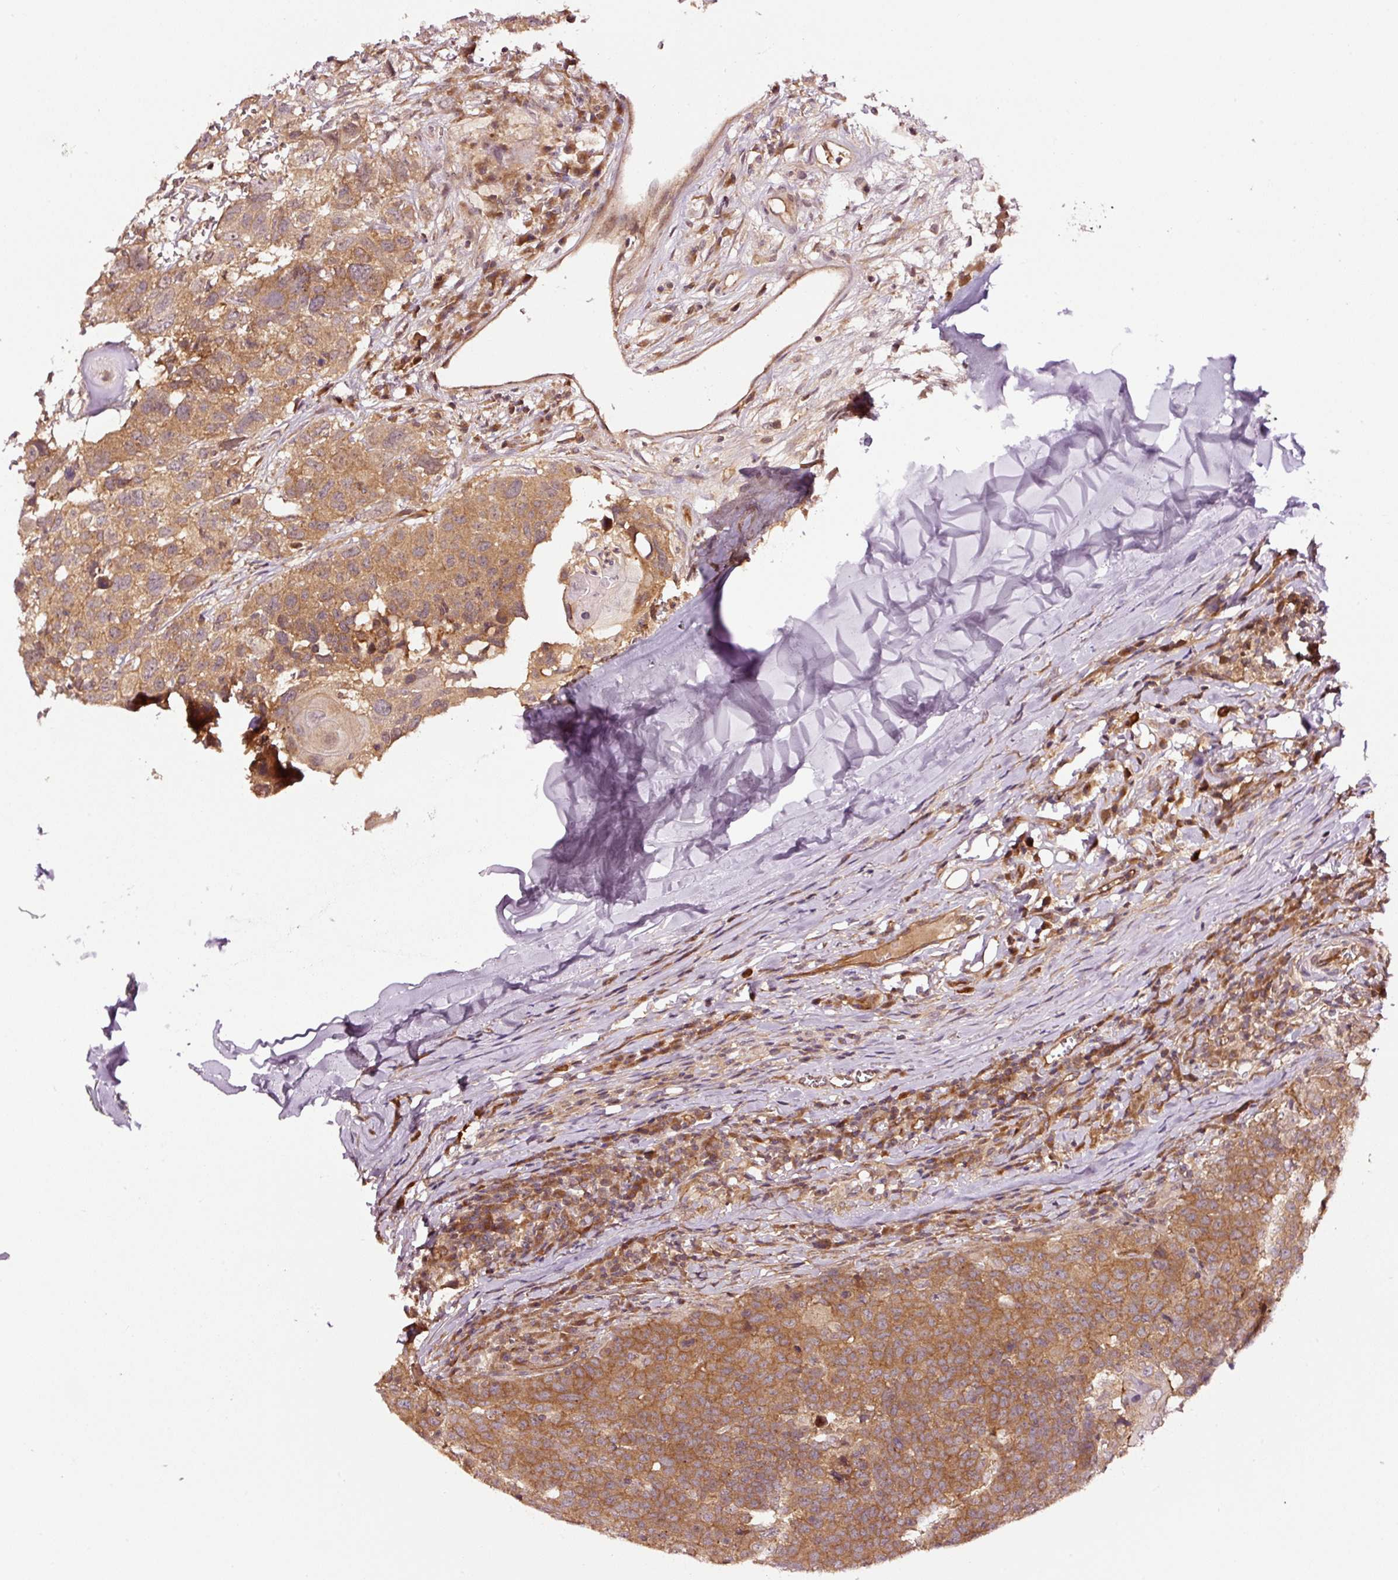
{"staining": {"intensity": "moderate", "quantity": ">75%", "location": "cytoplasmic/membranous"}, "tissue": "head and neck cancer", "cell_type": "Tumor cells", "image_type": "cancer", "snomed": [{"axis": "morphology", "description": "Normal tissue, NOS"}, {"axis": "morphology", "description": "Squamous cell carcinoma, NOS"}, {"axis": "topography", "description": "Skeletal muscle"}, {"axis": "topography", "description": "Vascular tissue"}, {"axis": "topography", "description": "Peripheral nerve tissue"}, {"axis": "topography", "description": "Head-Neck"}], "caption": "Squamous cell carcinoma (head and neck) stained with a brown dye shows moderate cytoplasmic/membranous positive positivity in approximately >75% of tumor cells.", "gene": "METAP1", "patient": {"sex": "male", "age": 66}}